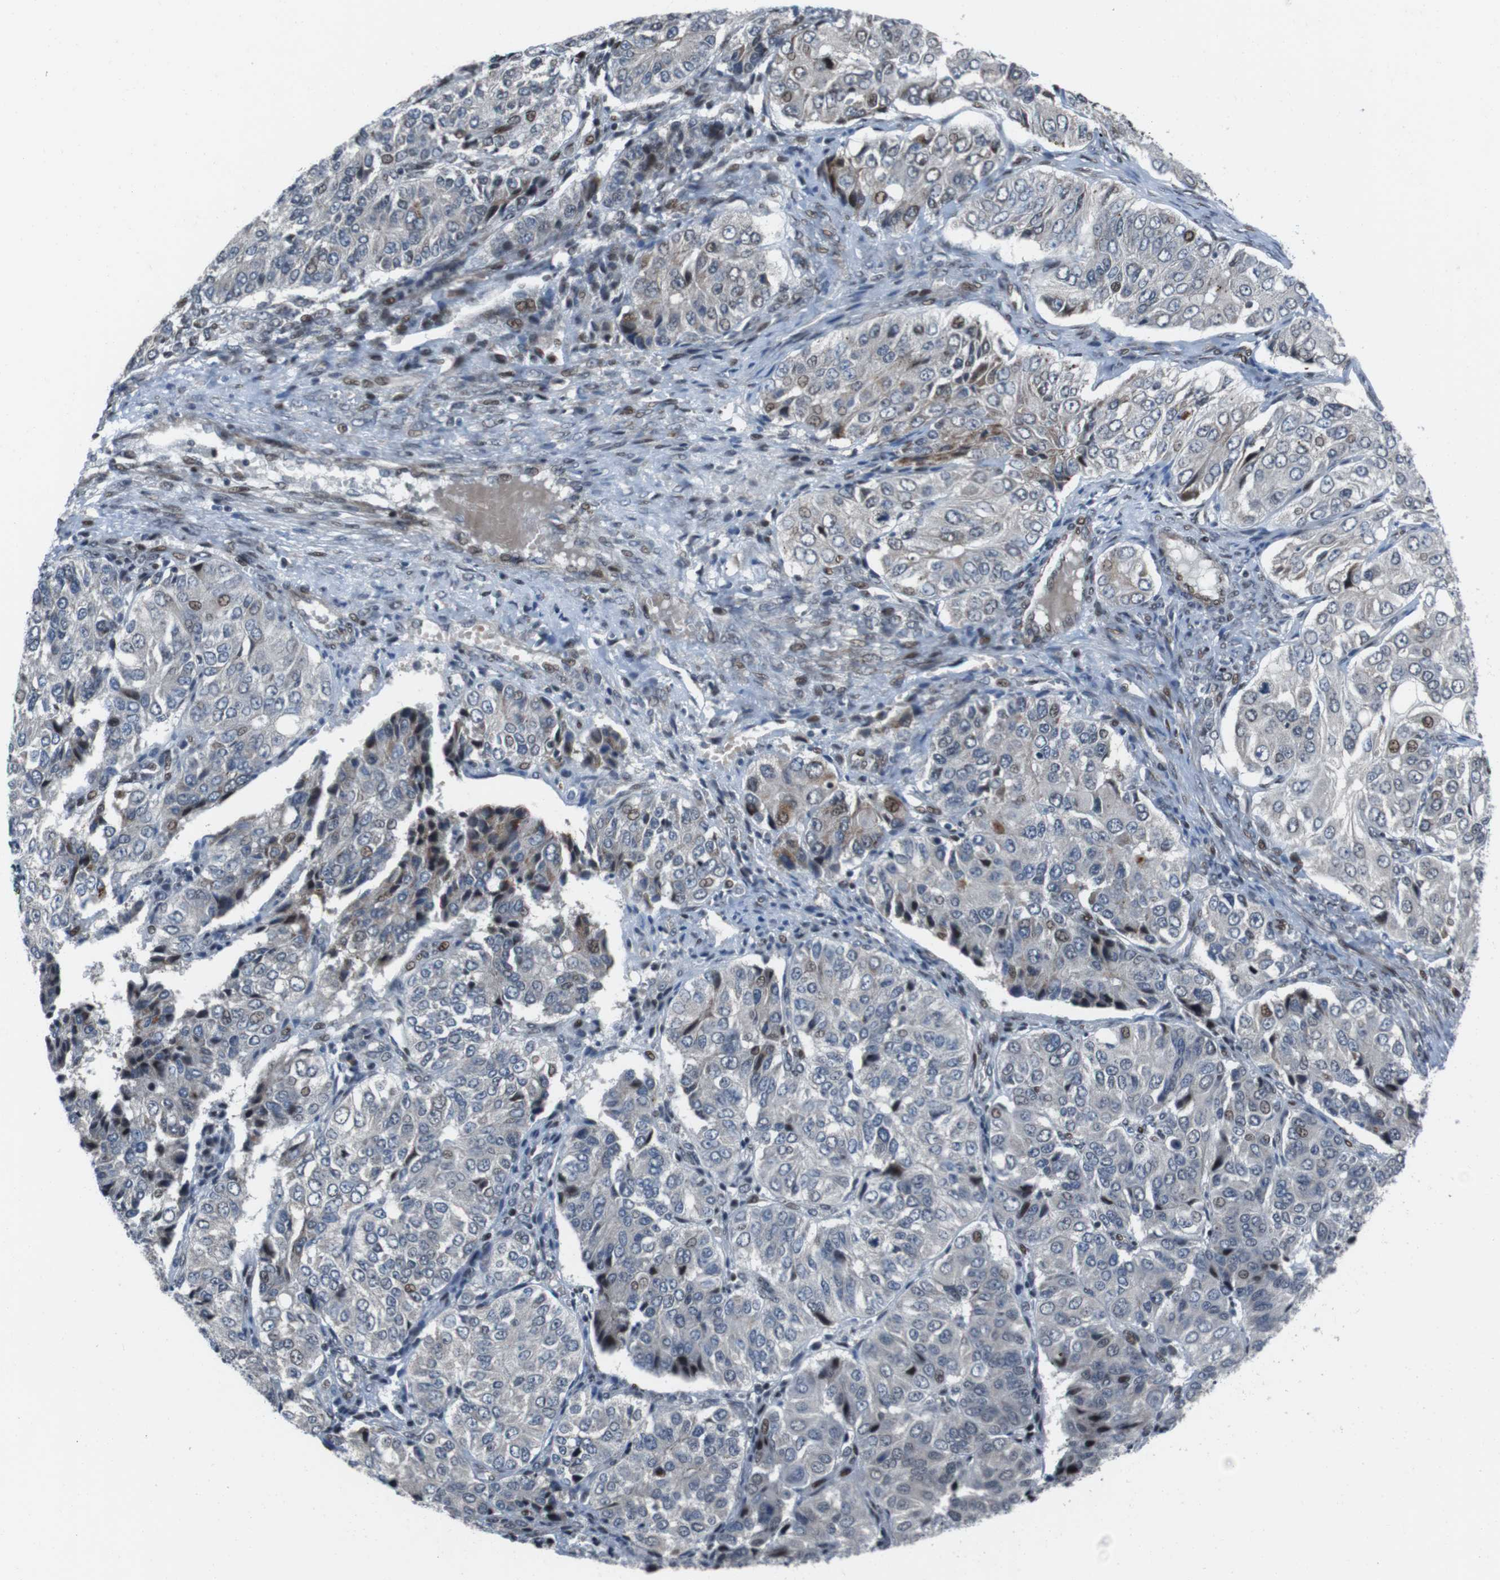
{"staining": {"intensity": "moderate", "quantity": "<25%", "location": "nuclear"}, "tissue": "ovarian cancer", "cell_type": "Tumor cells", "image_type": "cancer", "snomed": [{"axis": "morphology", "description": "Carcinoma, endometroid"}, {"axis": "topography", "description": "Ovary"}], "caption": "High-magnification brightfield microscopy of ovarian endometroid carcinoma stained with DAB (3,3'-diaminobenzidine) (brown) and counterstained with hematoxylin (blue). tumor cells exhibit moderate nuclear positivity is identified in about<25% of cells.", "gene": "PBRM1", "patient": {"sex": "female", "age": 51}}